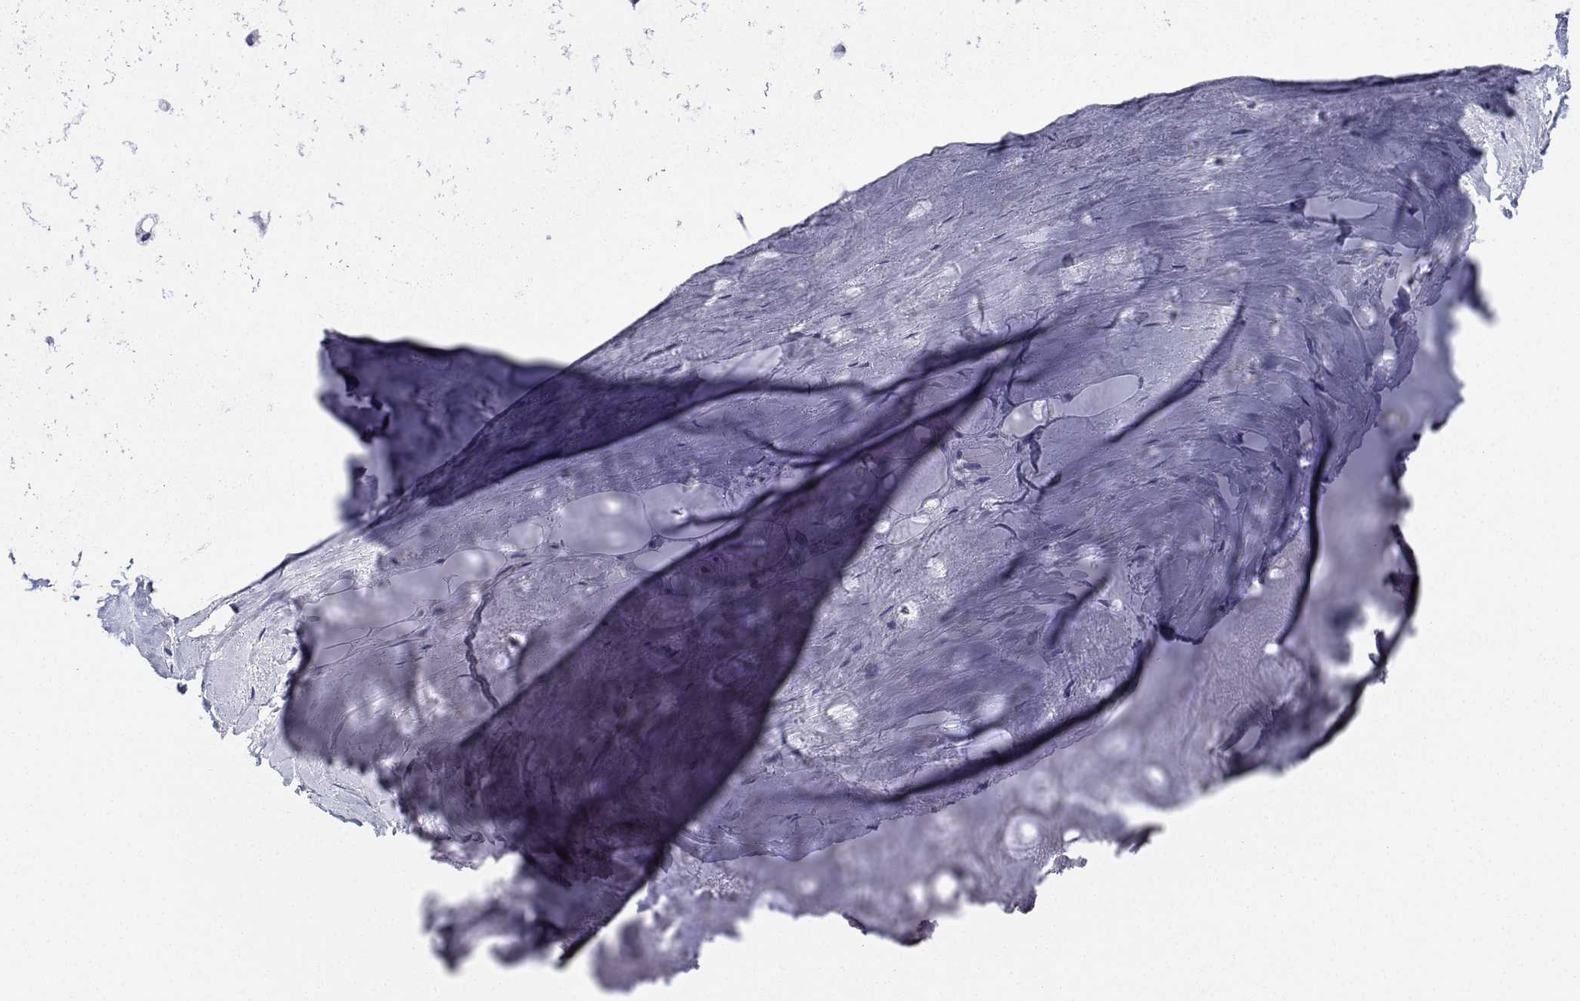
{"staining": {"intensity": "negative", "quantity": "none", "location": "none"}, "tissue": "adipose tissue", "cell_type": "Adipocytes", "image_type": "normal", "snomed": [{"axis": "morphology", "description": "Normal tissue, NOS"}, {"axis": "topography", "description": "Cartilage tissue"}], "caption": "This is an IHC photomicrograph of normal human adipose tissue. There is no staining in adipocytes.", "gene": "PLXNA4", "patient": {"sex": "male", "age": 57}}